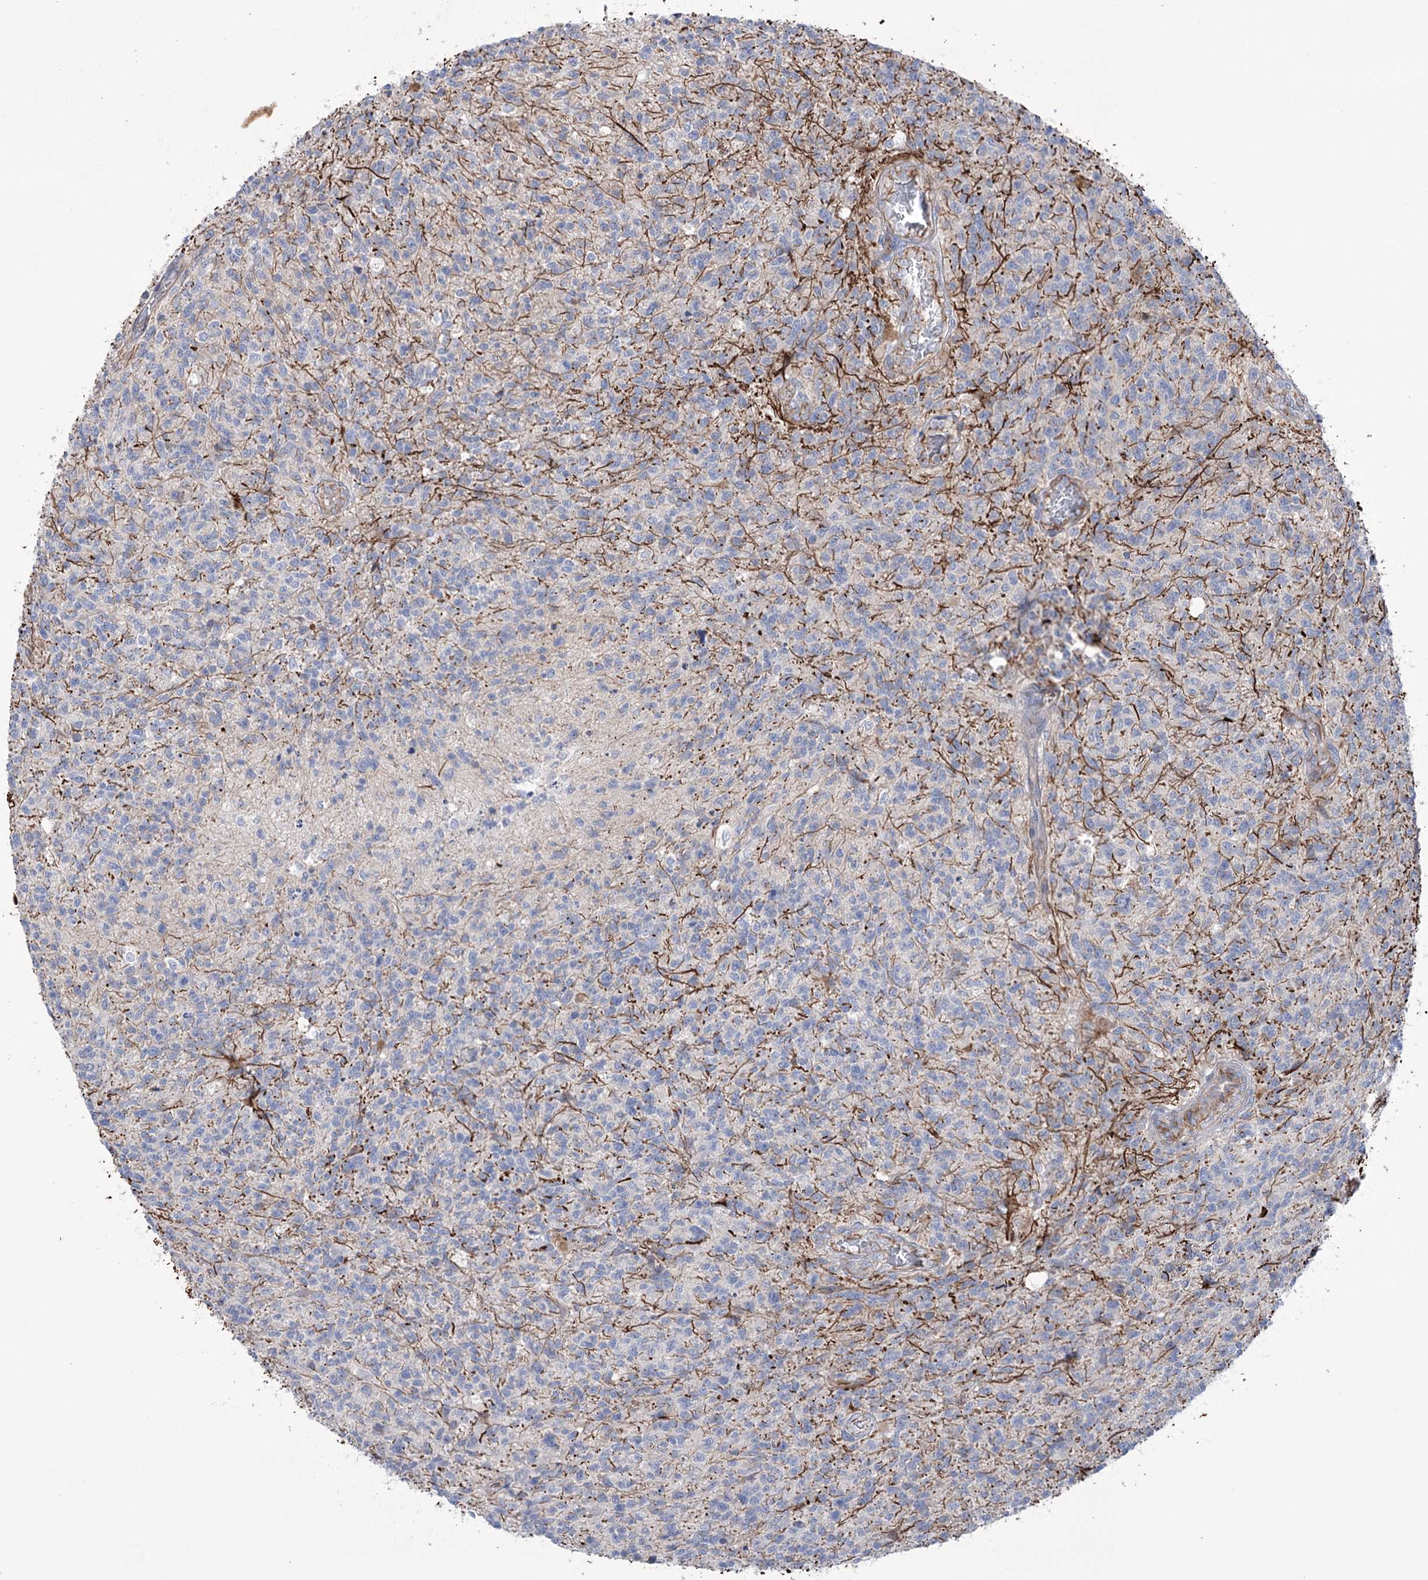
{"staining": {"intensity": "negative", "quantity": "none", "location": "none"}, "tissue": "glioma", "cell_type": "Tumor cells", "image_type": "cancer", "snomed": [{"axis": "morphology", "description": "Glioma, malignant, High grade"}, {"axis": "topography", "description": "Brain"}], "caption": "An immunohistochemistry (IHC) histopathology image of high-grade glioma (malignant) is shown. There is no staining in tumor cells of high-grade glioma (malignant).", "gene": "TRIM71", "patient": {"sex": "male", "age": 56}}